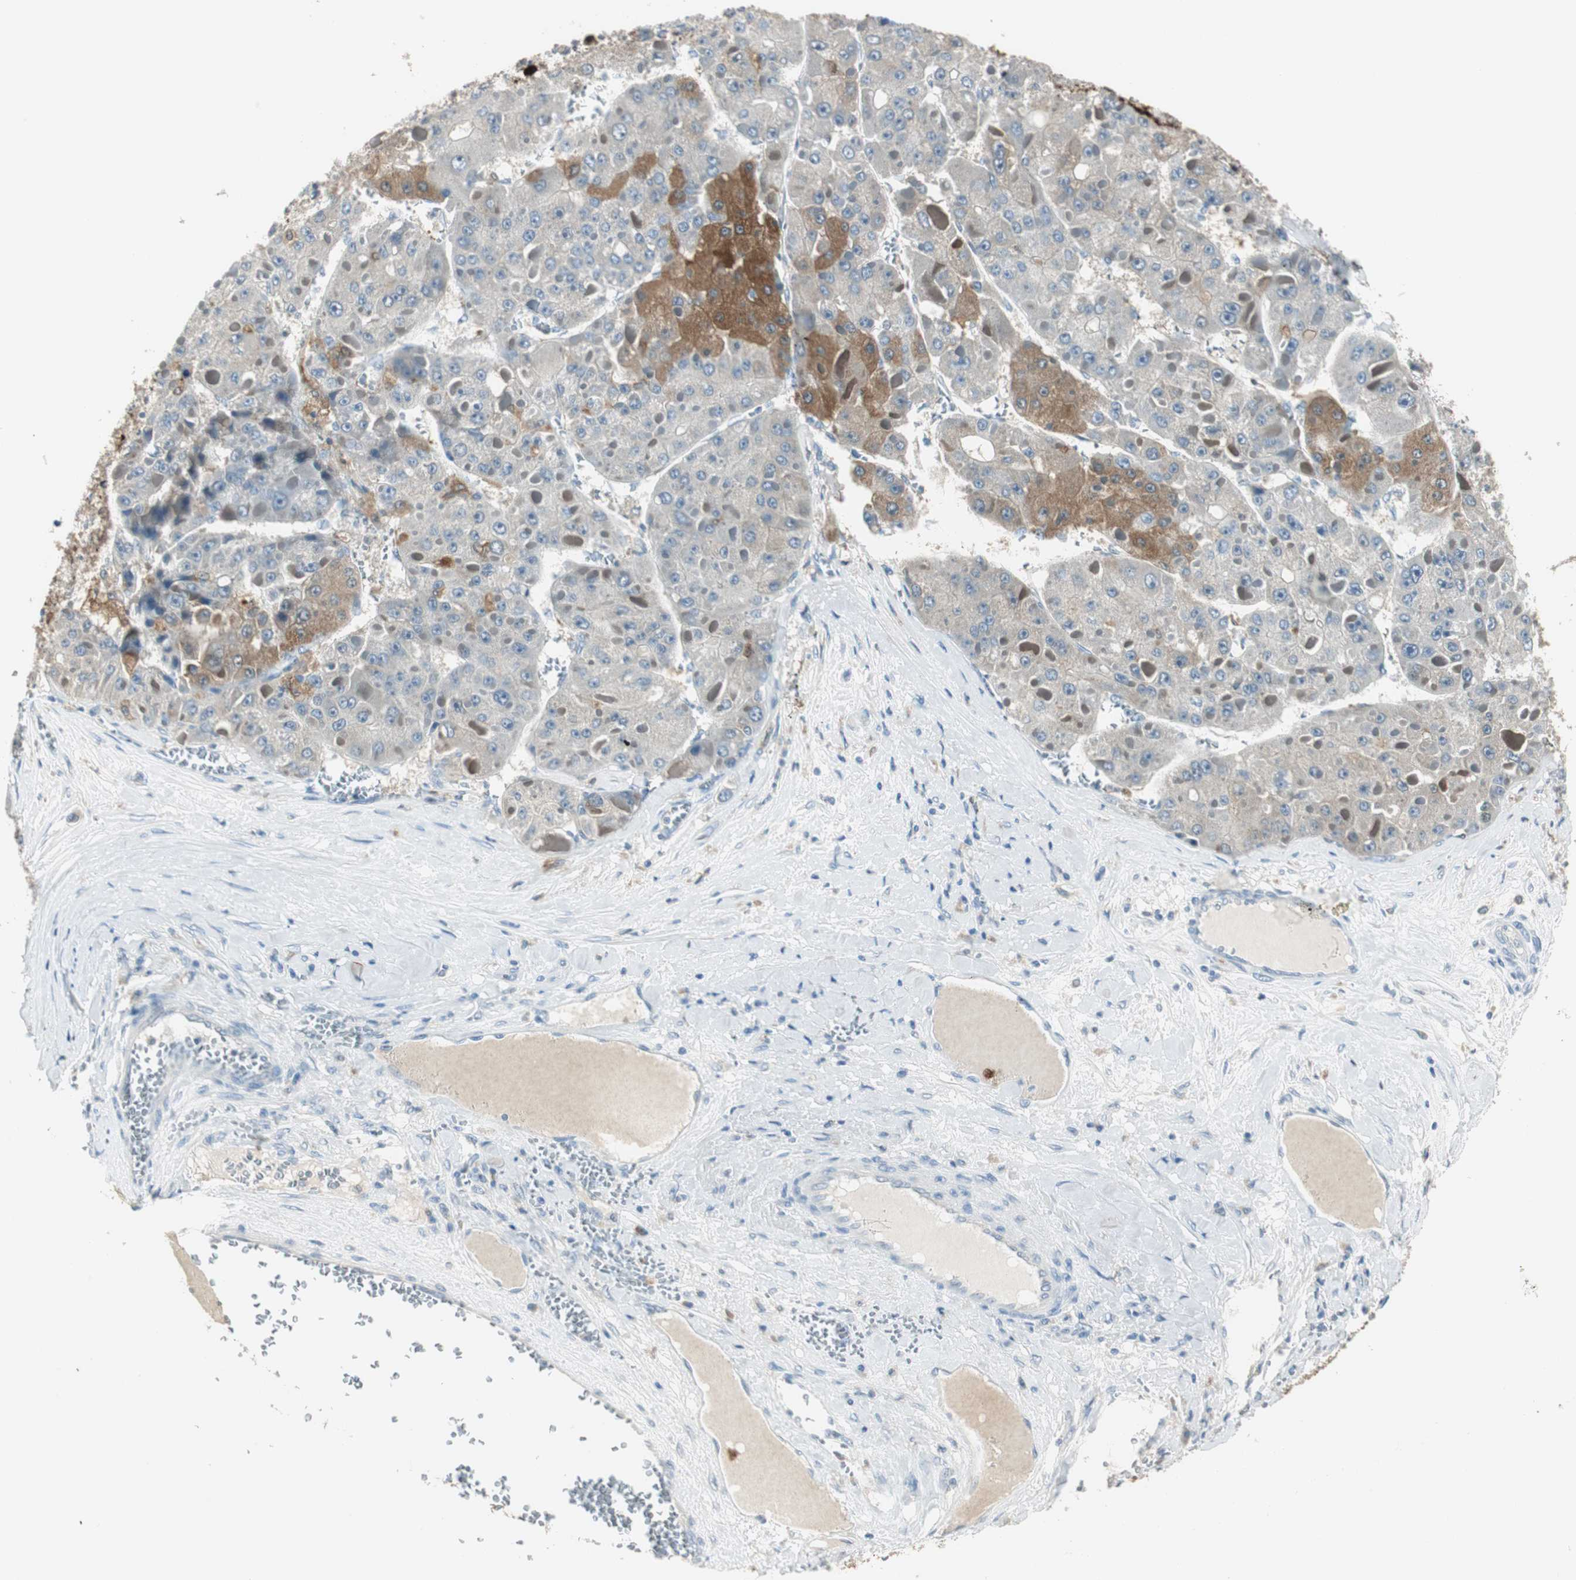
{"staining": {"intensity": "moderate", "quantity": "<25%", "location": "cytoplasmic/membranous"}, "tissue": "liver cancer", "cell_type": "Tumor cells", "image_type": "cancer", "snomed": [{"axis": "morphology", "description": "Carcinoma, Hepatocellular, NOS"}, {"axis": "topography", "description": "Liver"}], "caption": "Immunohistochemical staining of hepatocellular carcinoma (liver) demonstrates low levels of moderate cytoplasmic/membranous protein expression in approximately <25% of tumor cells. (DAB = brown stain, brightfield microscopy at high magnification).", "gene": "MSTO1", "patient": {"sex": "female", "age": 73}}